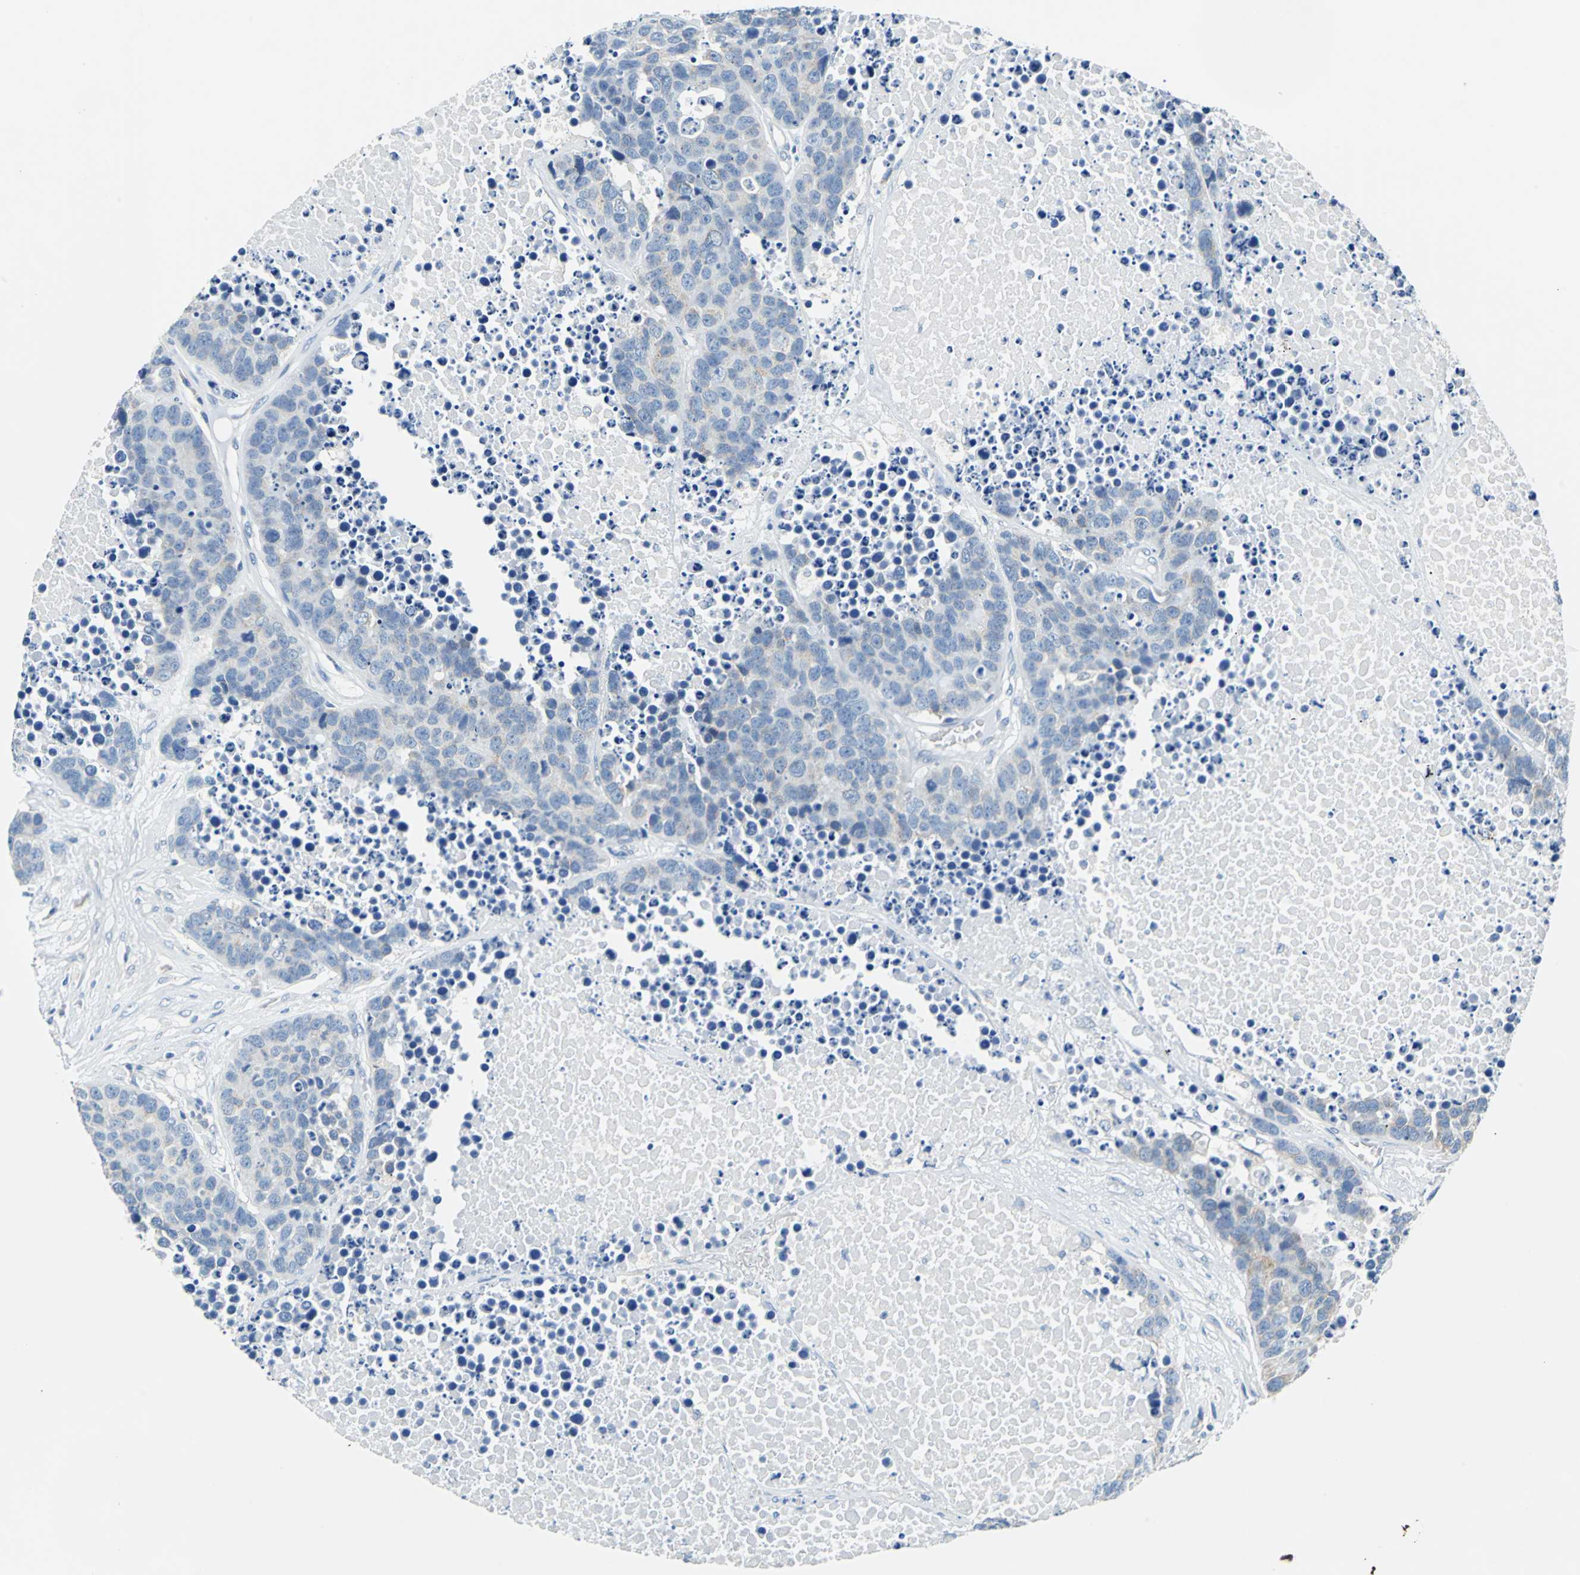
{"staining": {"intensity": "negative", "quantity": "none", "location": "none"}, "tissue": "carcinoid", "cell_type": "Tumor cells", "image_type": "cancer", "snomed": [{"axis": "morphology", "description": "Carcinoid, malignant, NOS"}, {"axis": "topography", "description": "Lung"}], "caption": "This is an immunohistochemistry histopathology image of carcinoid. There is no expression in tumor cells.", "gene": "TEX264", "patient": {"sex": "male", "age": 60}}